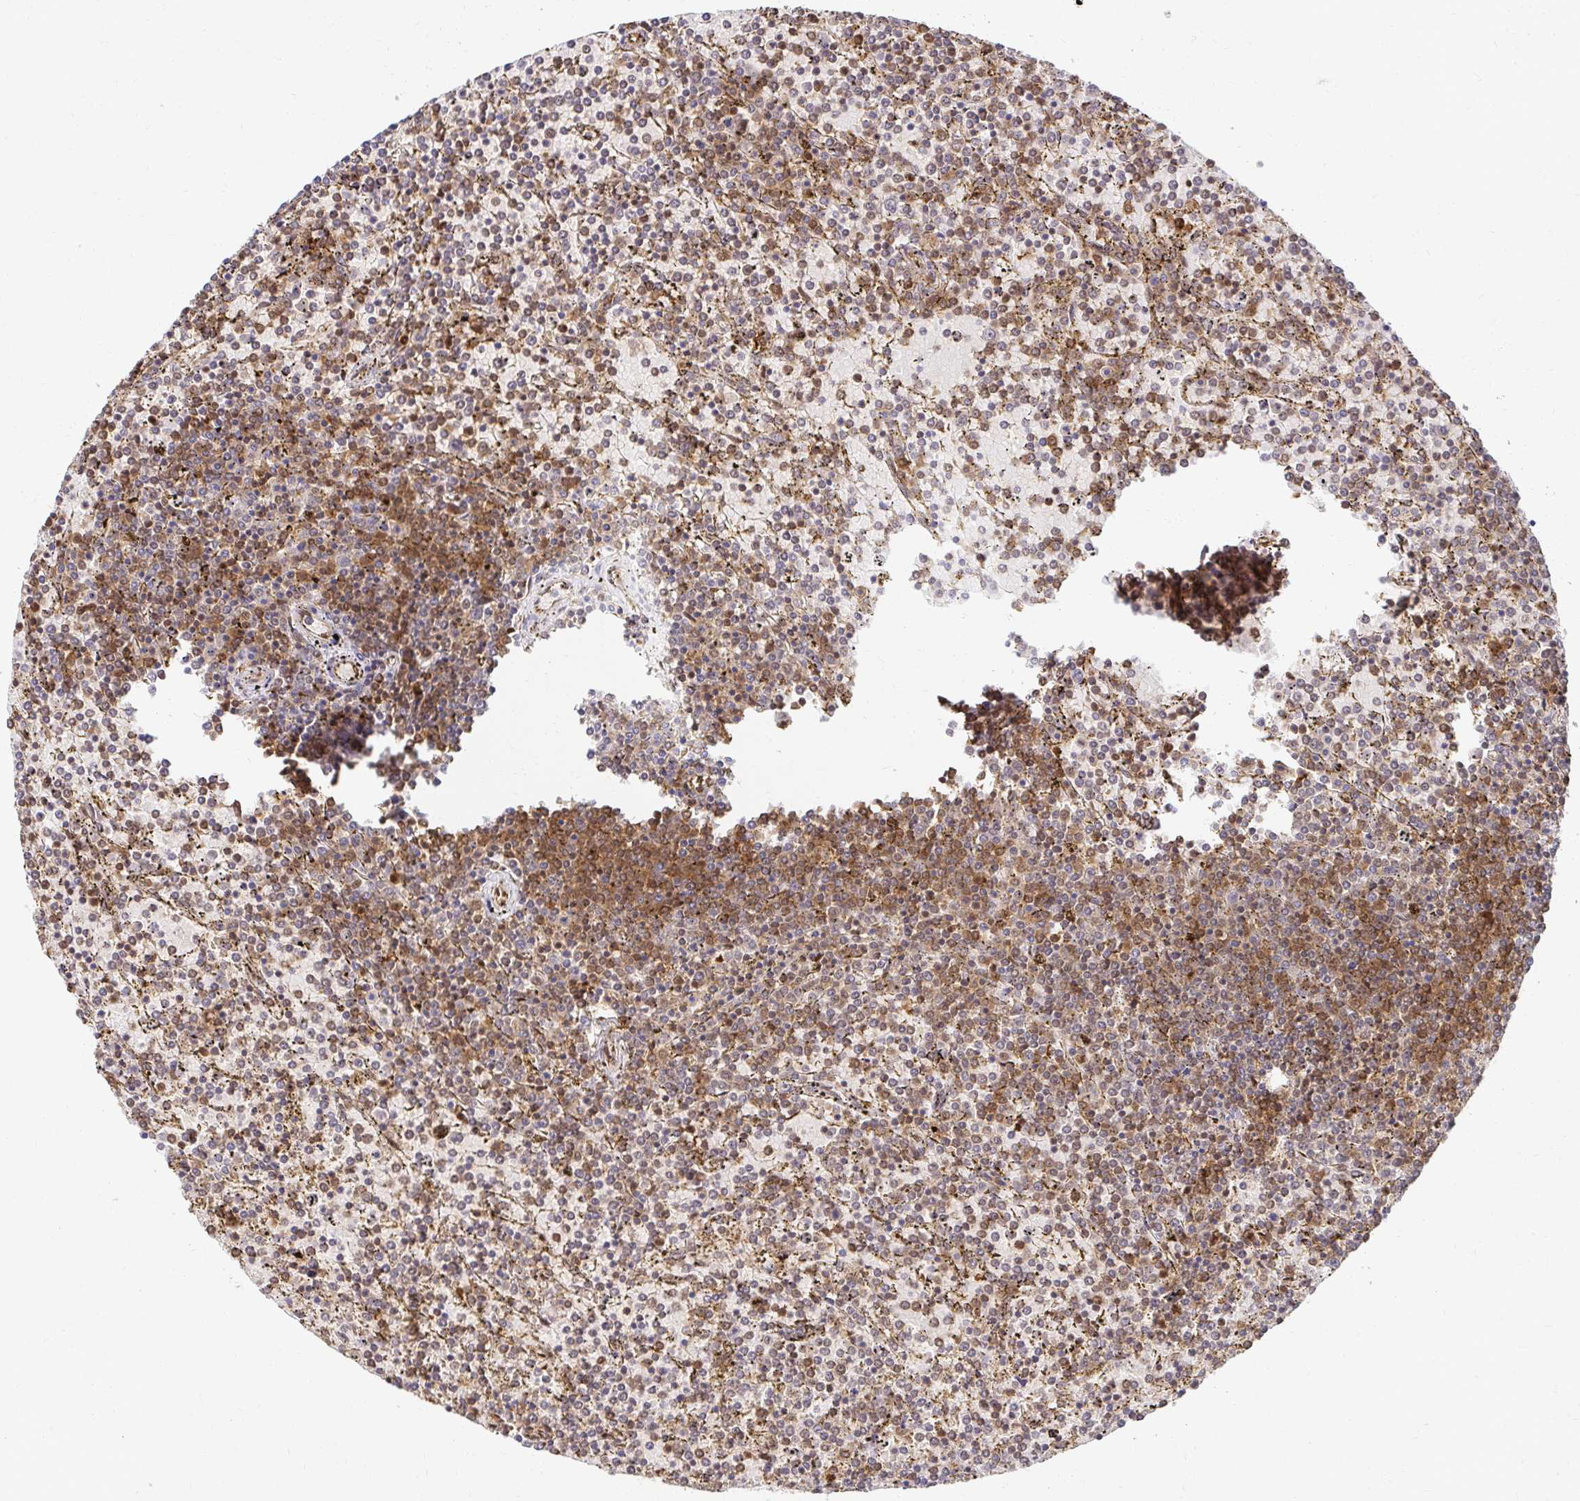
{"staining": {"intensity": "moderate", "quantity": "25%-75%", "location": "cytoplasmic/membranous,nuclear"}, "tissue": "lymphoma", "cell_type": "Tumor cells", "image_type": "cancer", "snomed": [{"axis": "morphology", "description": "Malignant lymphoma, non-Hodgkin's type, Low grade"}, {"axis": "topography", "description": "Spleen"}], "caption": "IHC of human lymphoma reveals medium levels of moderate cytoplasmic/membranous and nuclear expression in about 25%-75% of tumor cells.", "gene": "PSMA4", "patient": {"sex": "female", "age": 77}}